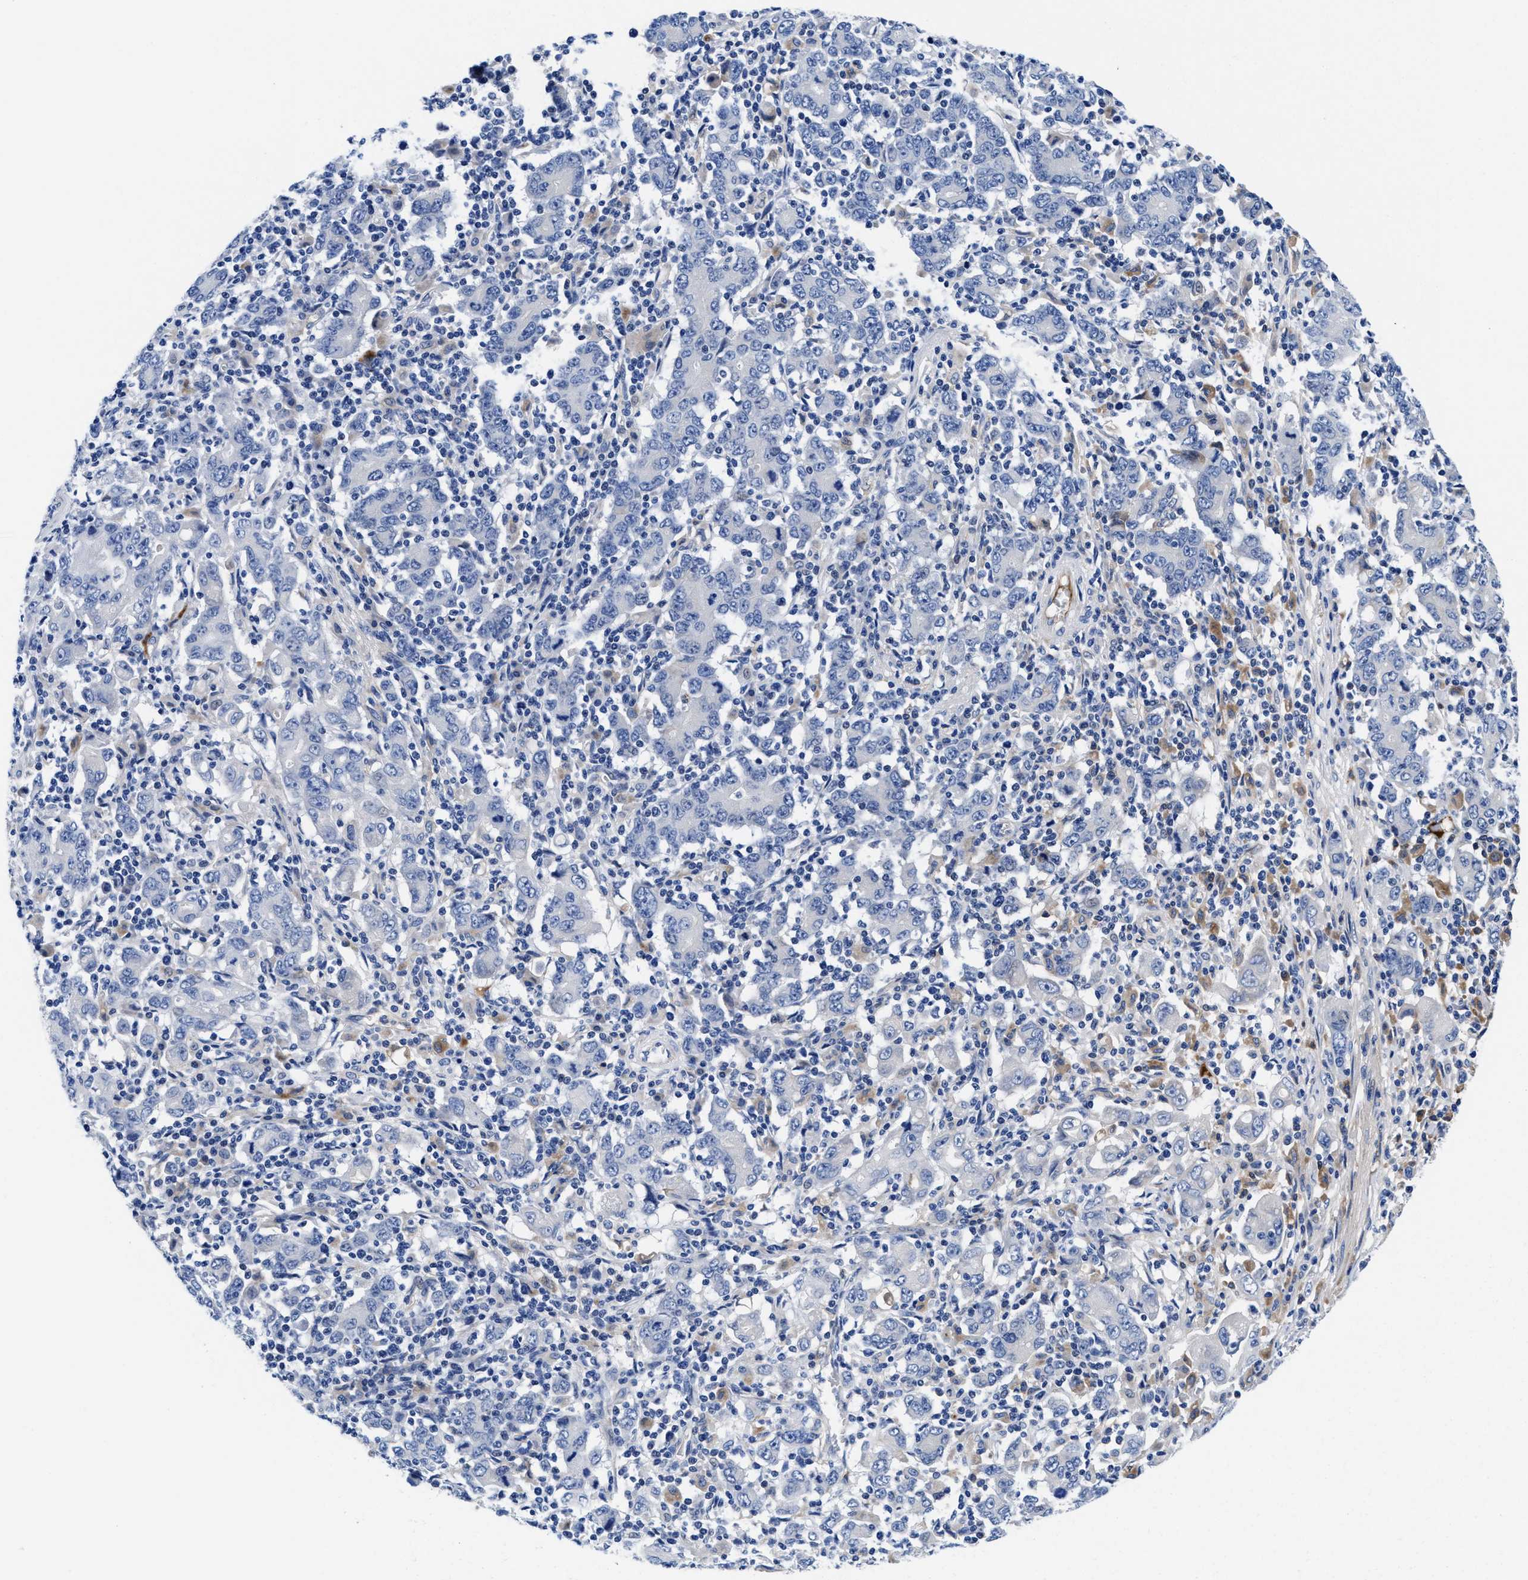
{"staining": {"intensity": "negative", "quantity": "none", "location": "none"}, "tissue": "stomach cancer", "cell_type": "Tumor cells", "image_type": "cancer", "snomed": [{"axis": "morphology", "description": "Adenocarcinoma, NOS"}, {"axis": "topography", "description": "Stomach, upper"}], "caption": "Tumor cells show no significant staining in stomach cancer.", "gene": "DHRS13", "patient": {"sex": "male", "age": 69}}